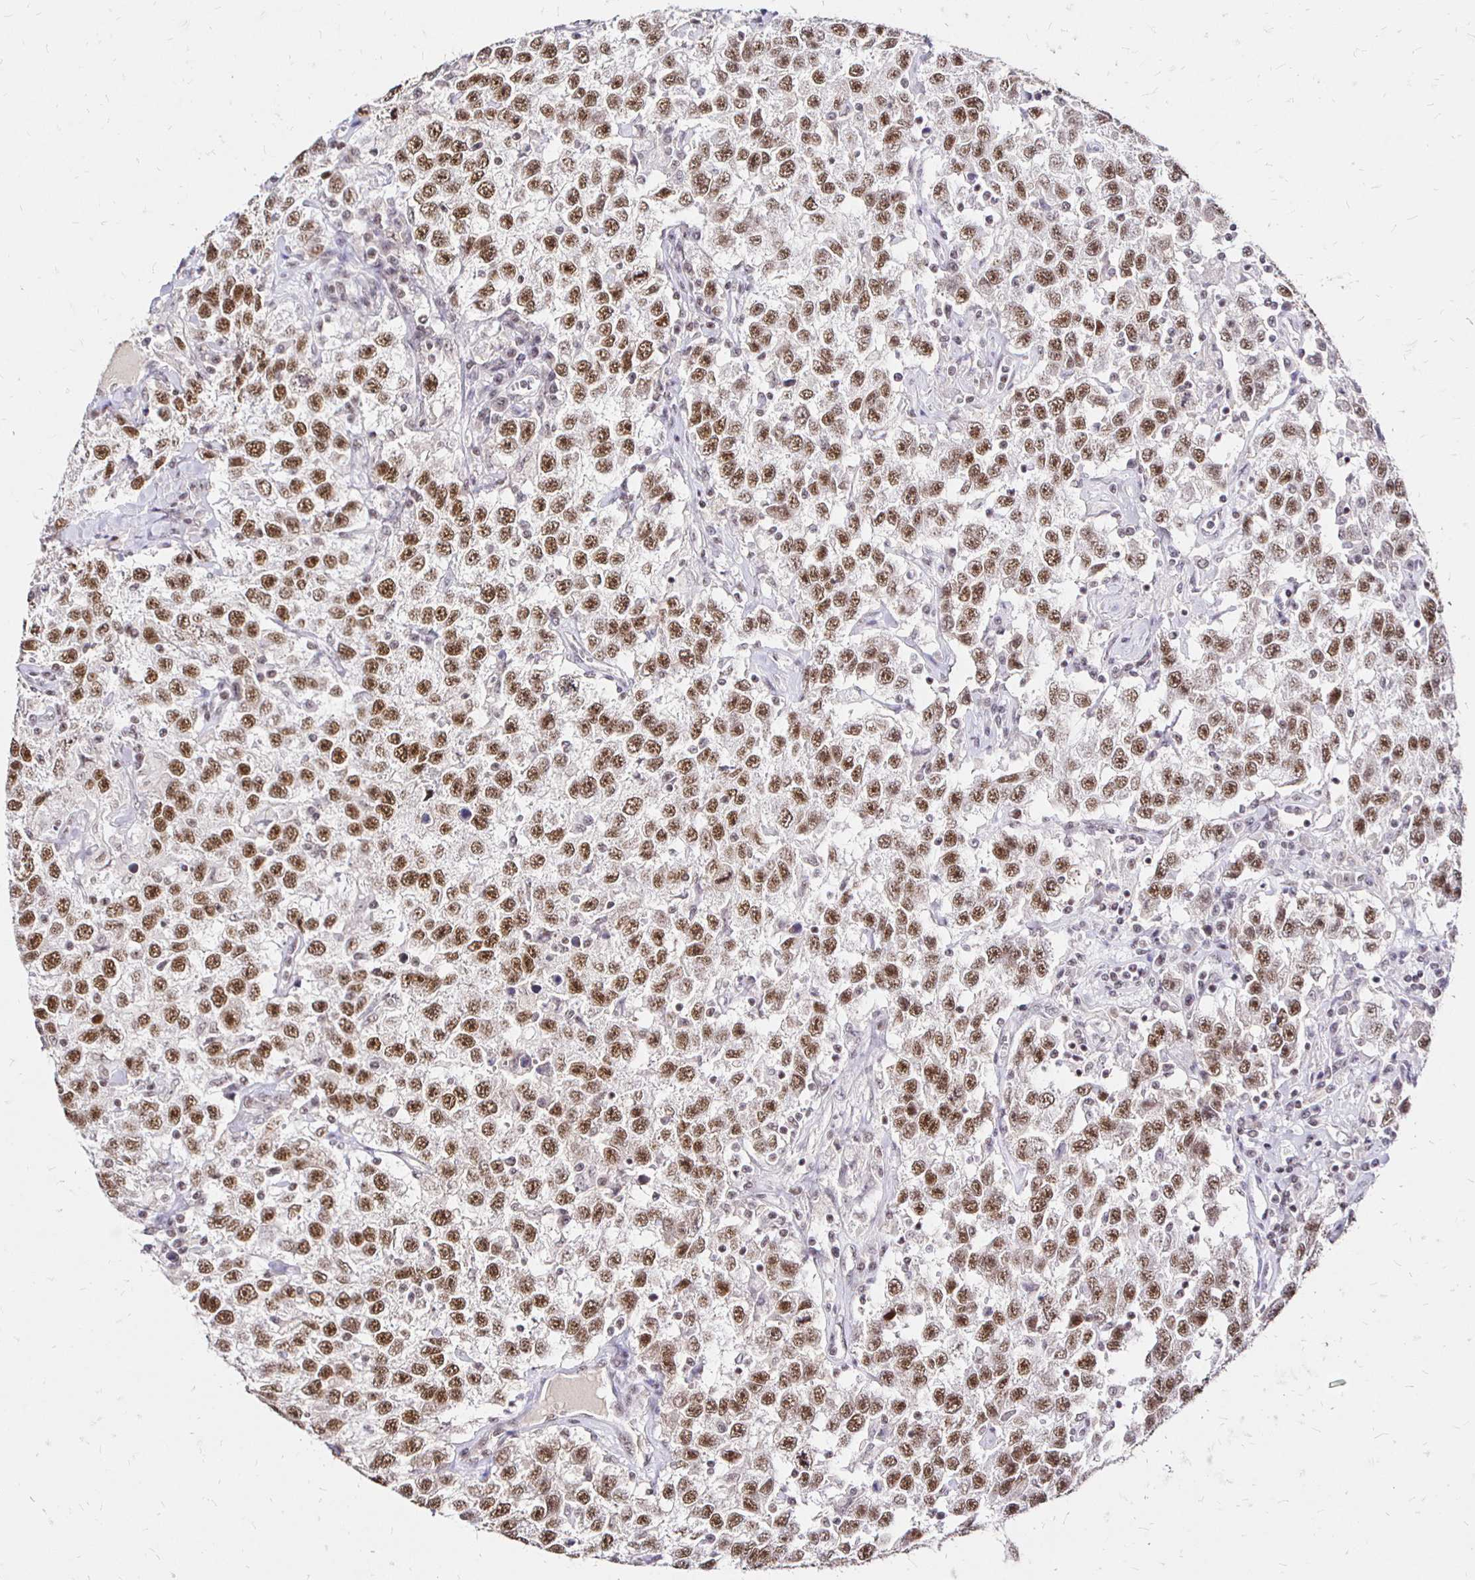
{"staining": {"intensity": "moderate", "quantity": ">75%", "location": "nuclear"}, "tissue": "testis cancer", "cell_type": "Tumor cells", "image_type": "cancer", "snomed": [{"axis": "morphology", "description": "Seminoma, NOS"}, {"axis": "topography", "description": "Testis"}], "caption": "IHC photomicrograph of human seminoma (testis) stained for a protein (brown), which displays medium levels of moderate nuclear positivity in approximately >75% of tumor cells.", "gene": "SIN3A", "patient": {"sex": "male", "age": 41}}